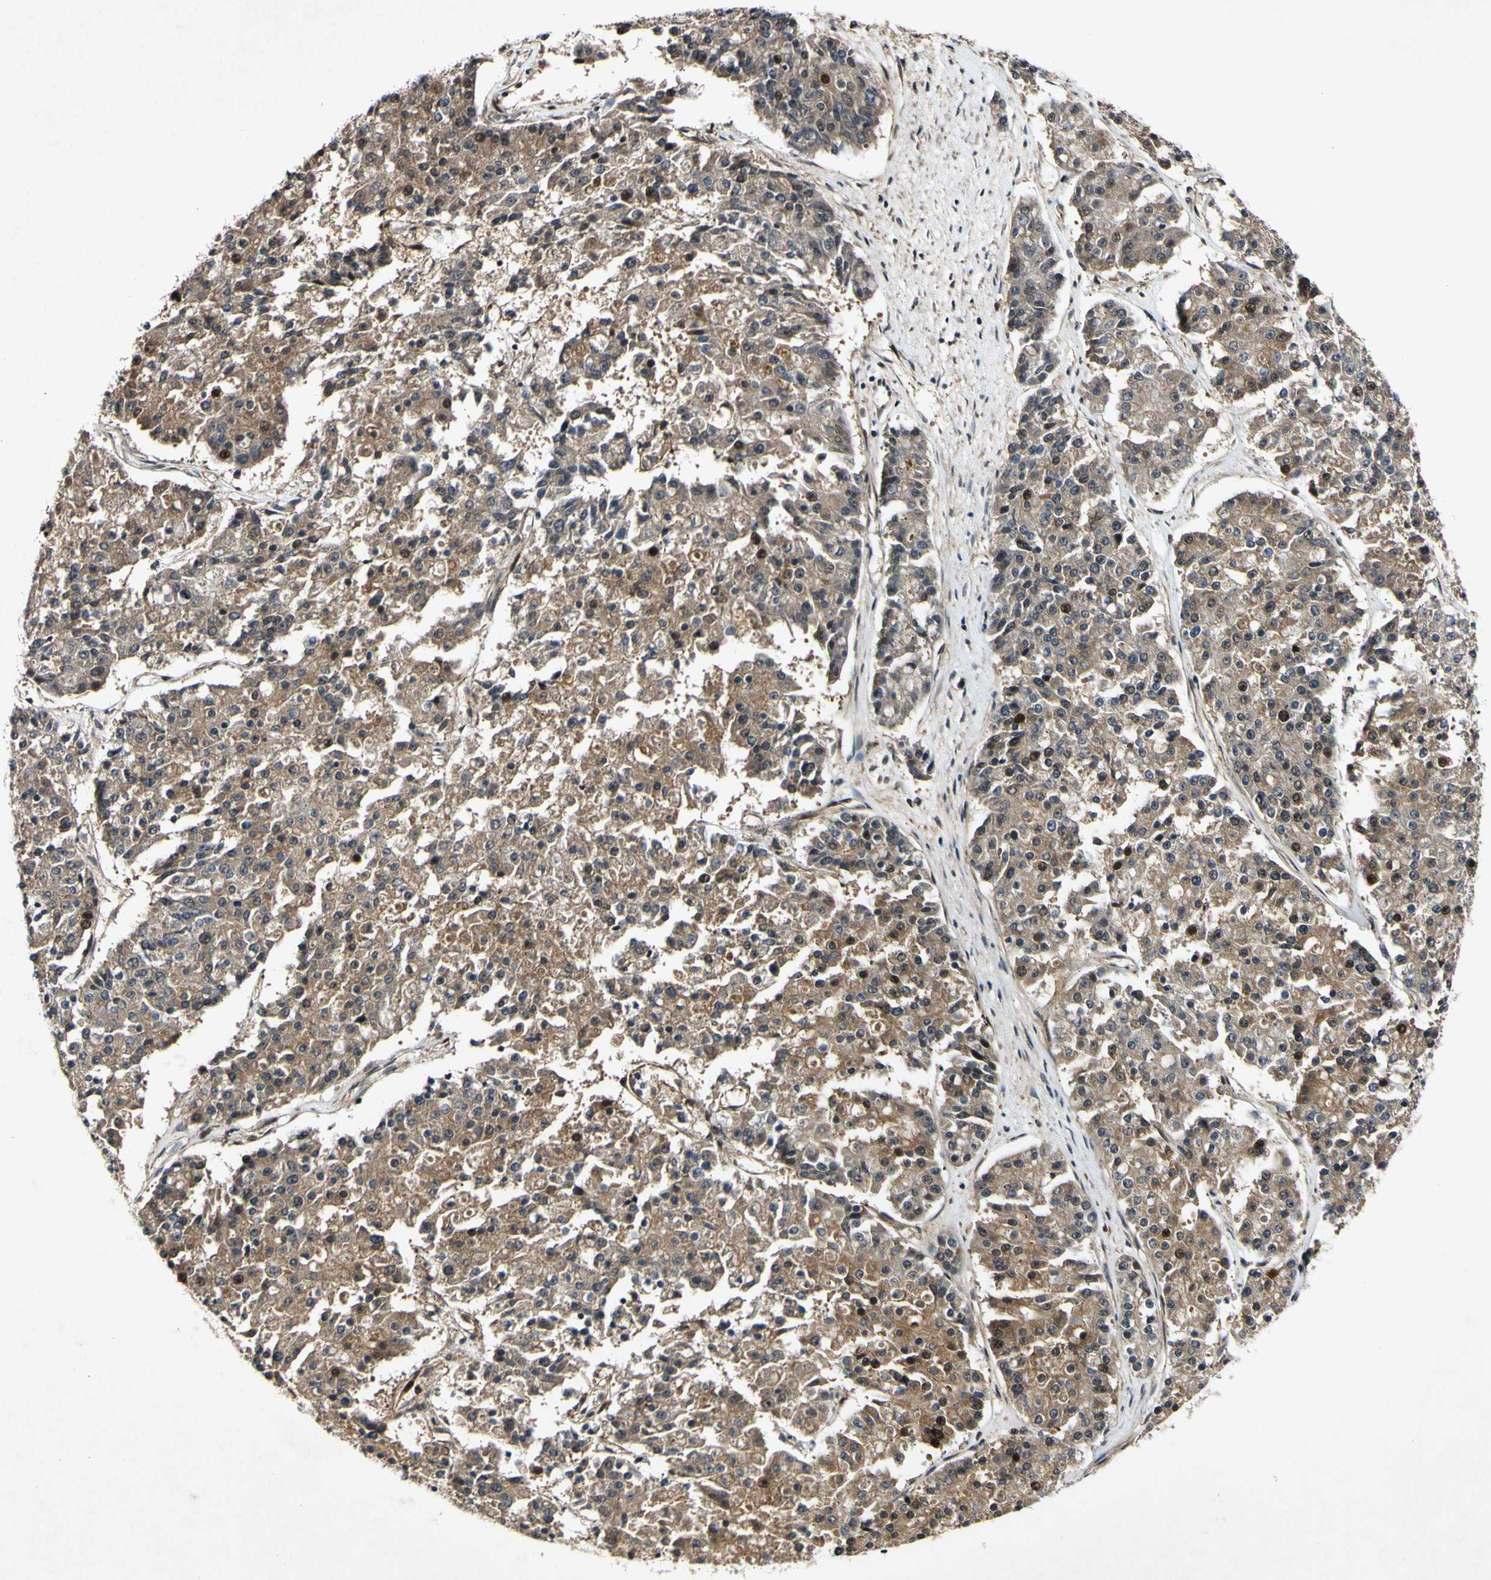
{"staining": {"intensity": "moderate", "quantity": ">75%", "location": "cytoplasmic/membranous,nuclear"}, "tissue": "pancreatic cancer", "cell_type": "Tumor cells", "image_type": "cancer", "snomed": [{"axis": "morphology", "description": "Adenocarcinoma, NOS"}, {"axis": "topography", "description": "Pancreas"}], "caption": "Tumor cells exhibit medium levels of moderate cytoplasmic/membranous and nuclear positivity in approximately >75% of cells in adenocarcinoma (pancreatic).", "gene": "CSNK1E", "patient": {"sex": "male", "age": 50}}